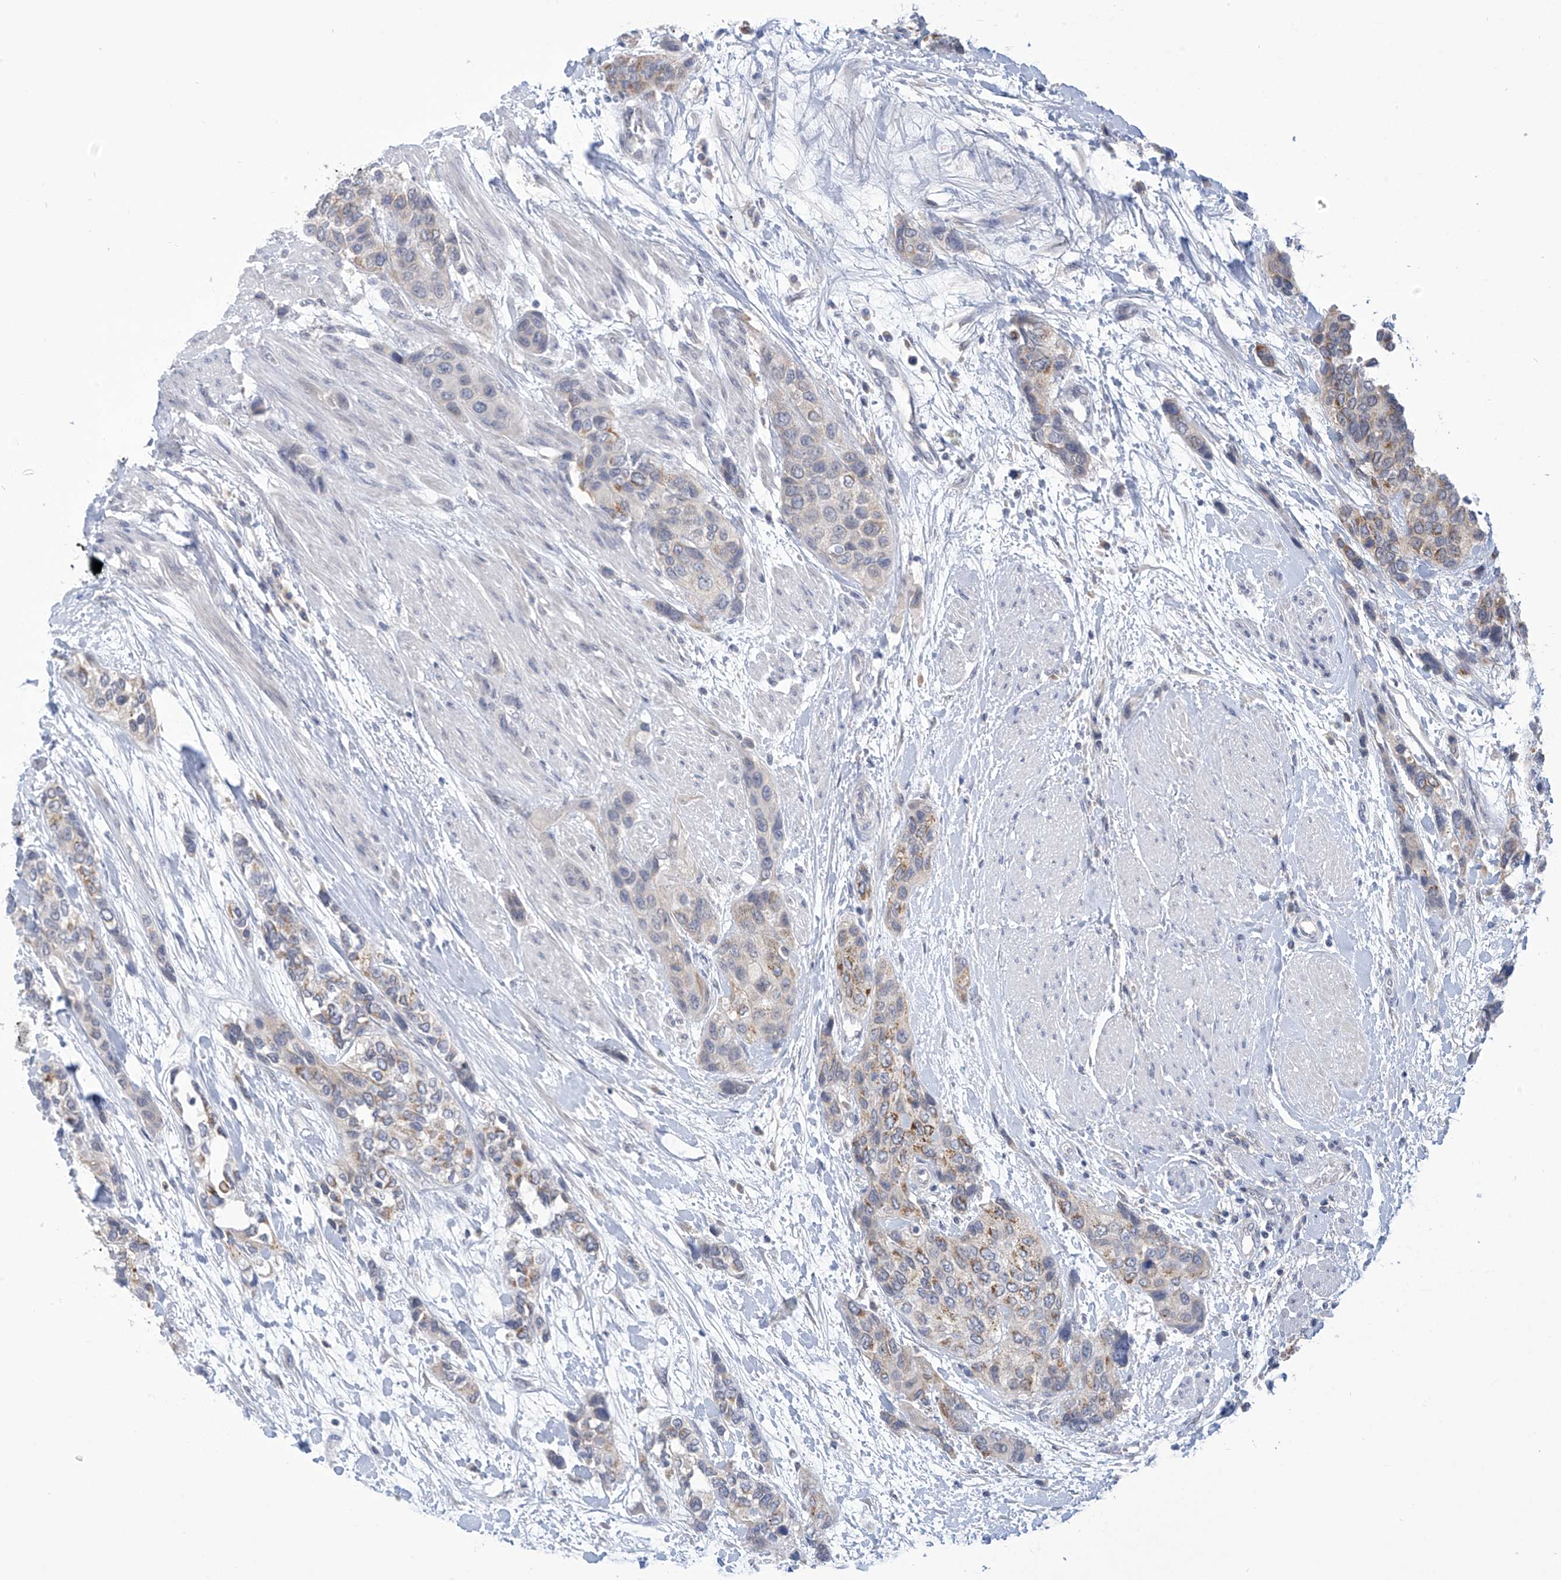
{"staining": {"intensity": "moderate", "quantity": "<25%", "location": "cytoplasmic/membranous"}, "tissue": "urothelial cancer", "cell_type": "Tumor cells", "image_type": "cancer", "snomed": [{"axis": "morphology", "description": "Normal tissue, NOS"}, {"axis": "morphology", "description": "Urothelial carcinoma, High grade"}, {"axis": "topography", "description": "Vascular tissue"}, {"axis": "topography", "description": "Urinary bladder"}], "caption": "DAB immunohistochemical staining of urothelial cancer displays moderate cytoplasmic/membranous protein expression in approximately <25% of tumor cells.", "gene": "IBA57", "patient": {"sex": "female", "age": 56}}